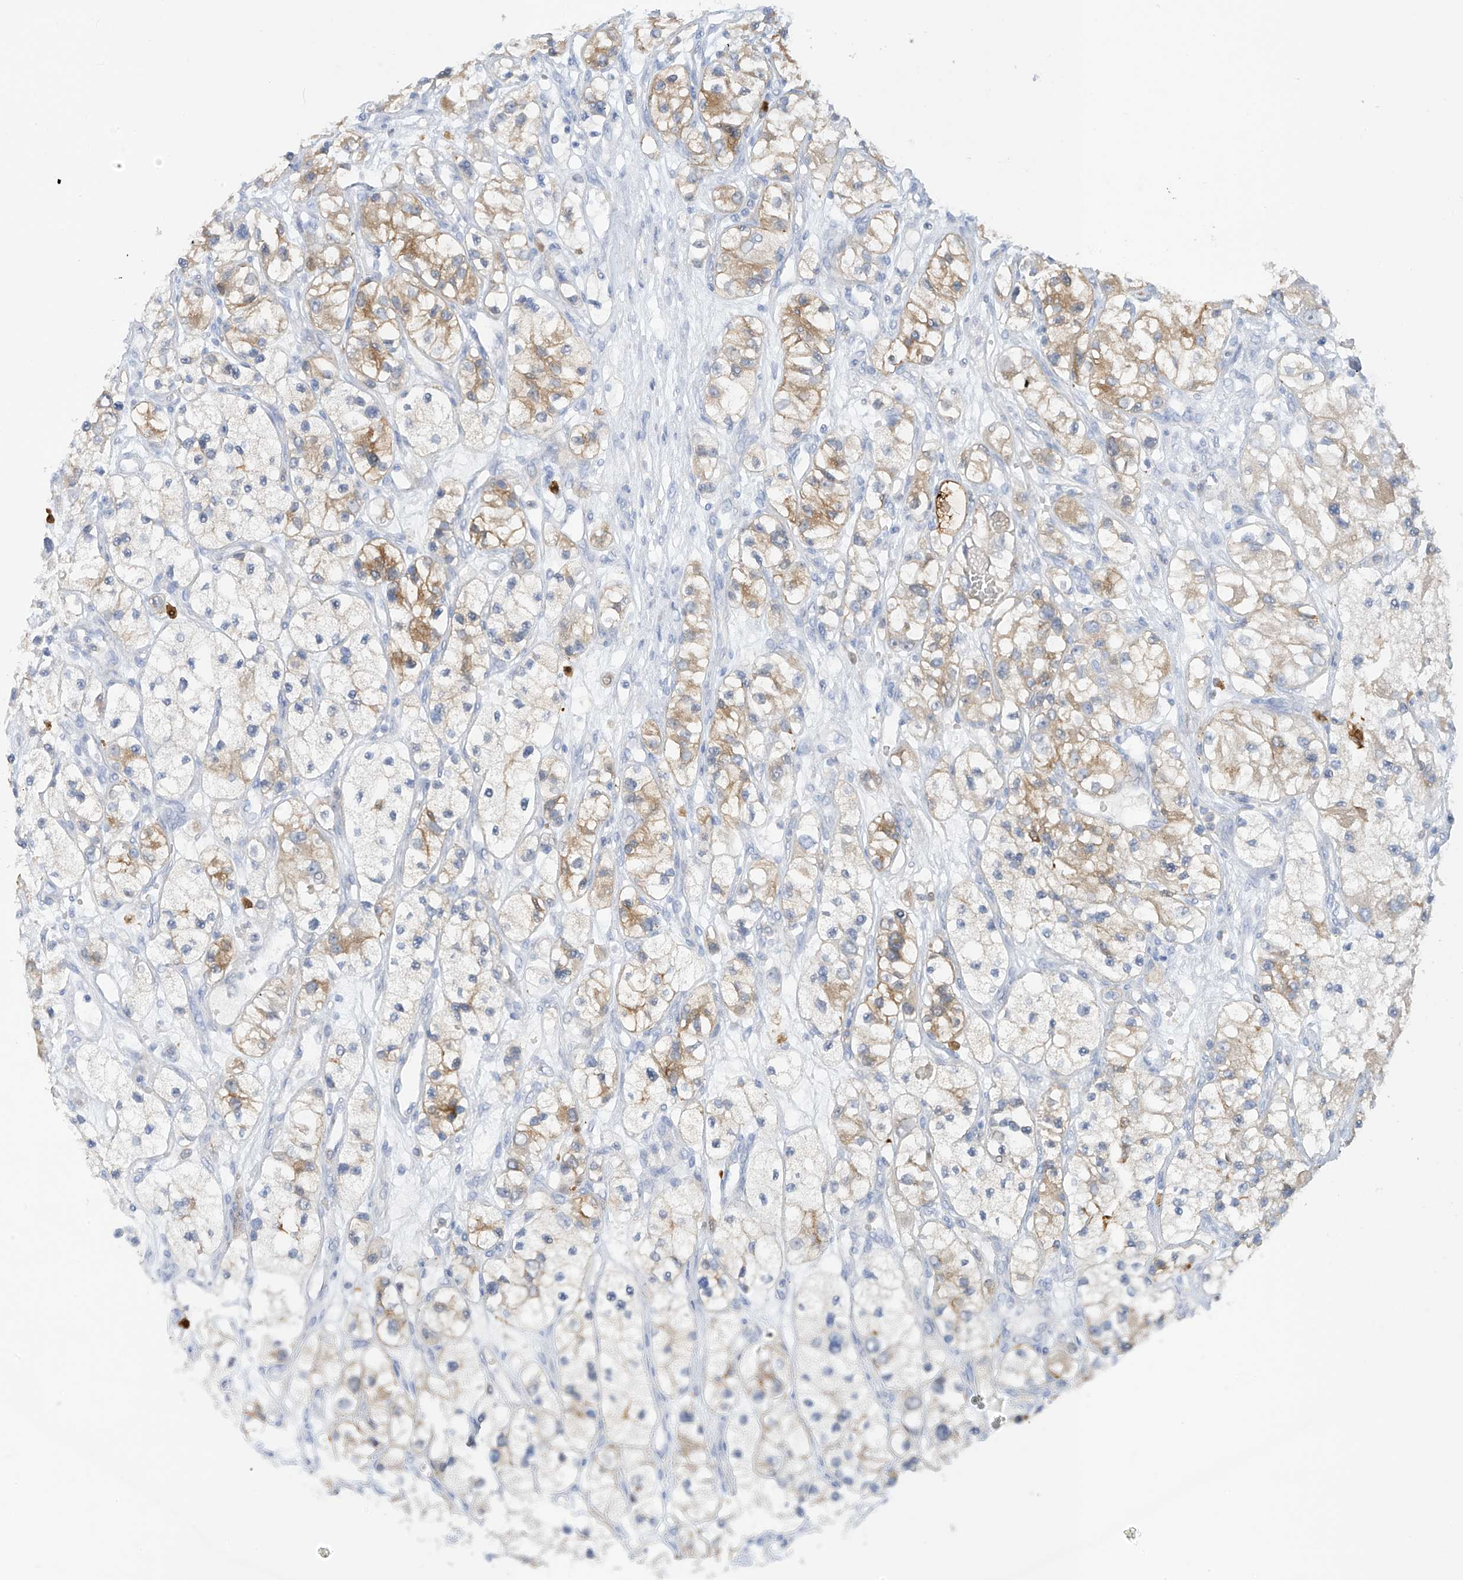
{"staining": {"intensity": "moderate", "quantity": "25%-75%", "location": "cytoplasmic/membranous"}, "tissue": "renal cancer", "cell_type": "Tumor cells", "image_type": "cancer", "snomed": [{"axis": "morphology", "description": "Adenocarcinoma, NOS"}, {"axis": "topography", "description": "Kidney"}], "caption": "Protein analysis of renal cancer tissue shows moderate cytoplasmic/membranous expression in about 25%-75% of tumor cells. Ihc stains the protein of interest in brown and the nuclei are stained blue.", "gene": "TRMT2B", "patient": {"sex": "female", "age": 57}}